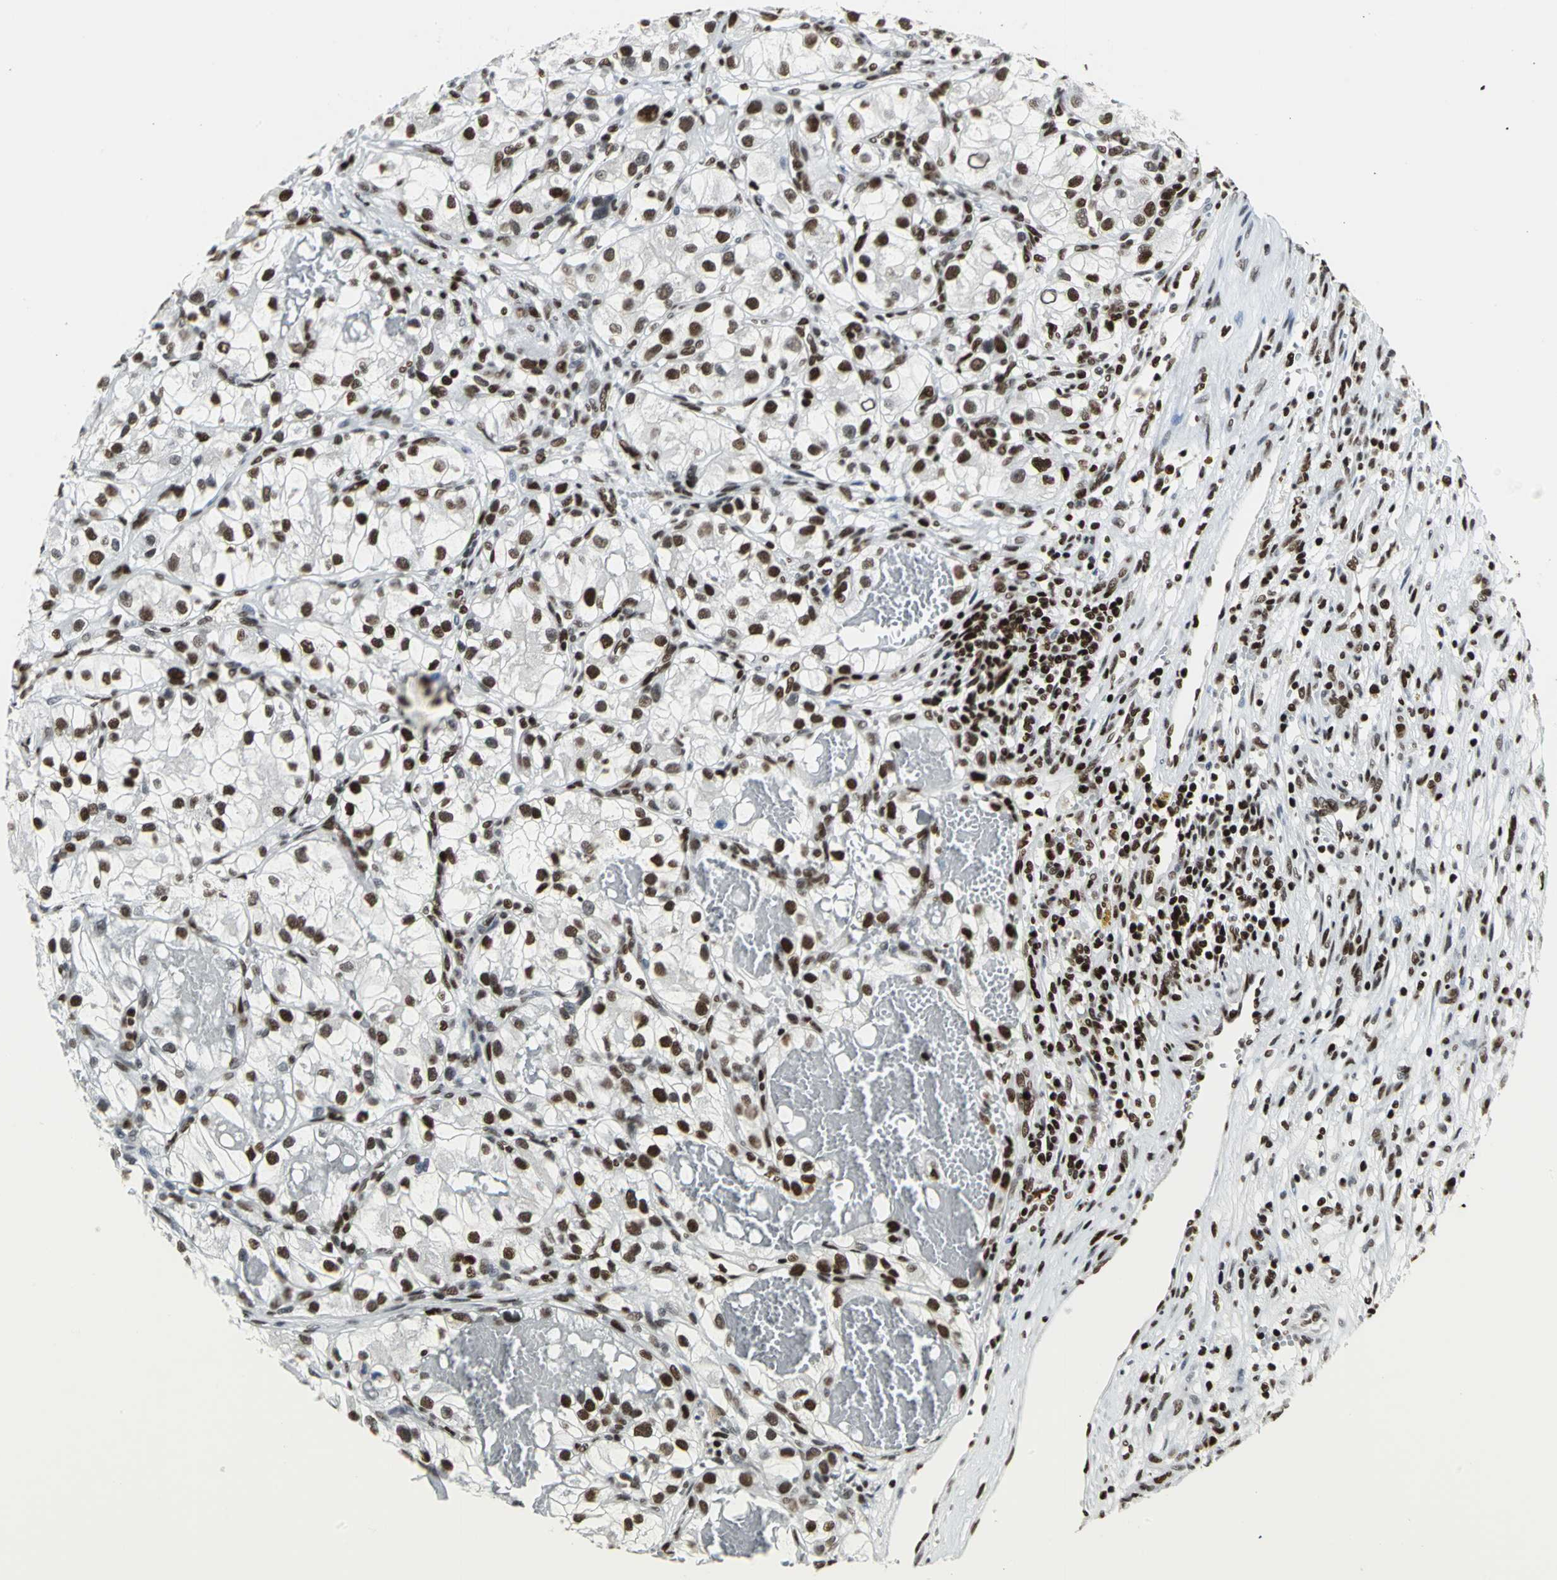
{"staining": {"intensity": "strong", "quantity": ">75%", "location": "nuclear"}, "tissue": "renal cancer", "cell_type": "Tumor cells", "image_type": "cancer", "snomed": [{"axis": "morphology", "description": "Adenocarcinoma, NOS"}, {"axis": "topography", "description": "Kidney"}], "caption": "Strong nuclear positivity is present in about >75% of tumor cells in adenocarcinoma (renal).", "gene": "HNRNPD", "patient": {"sex": "female", "age": 57}}